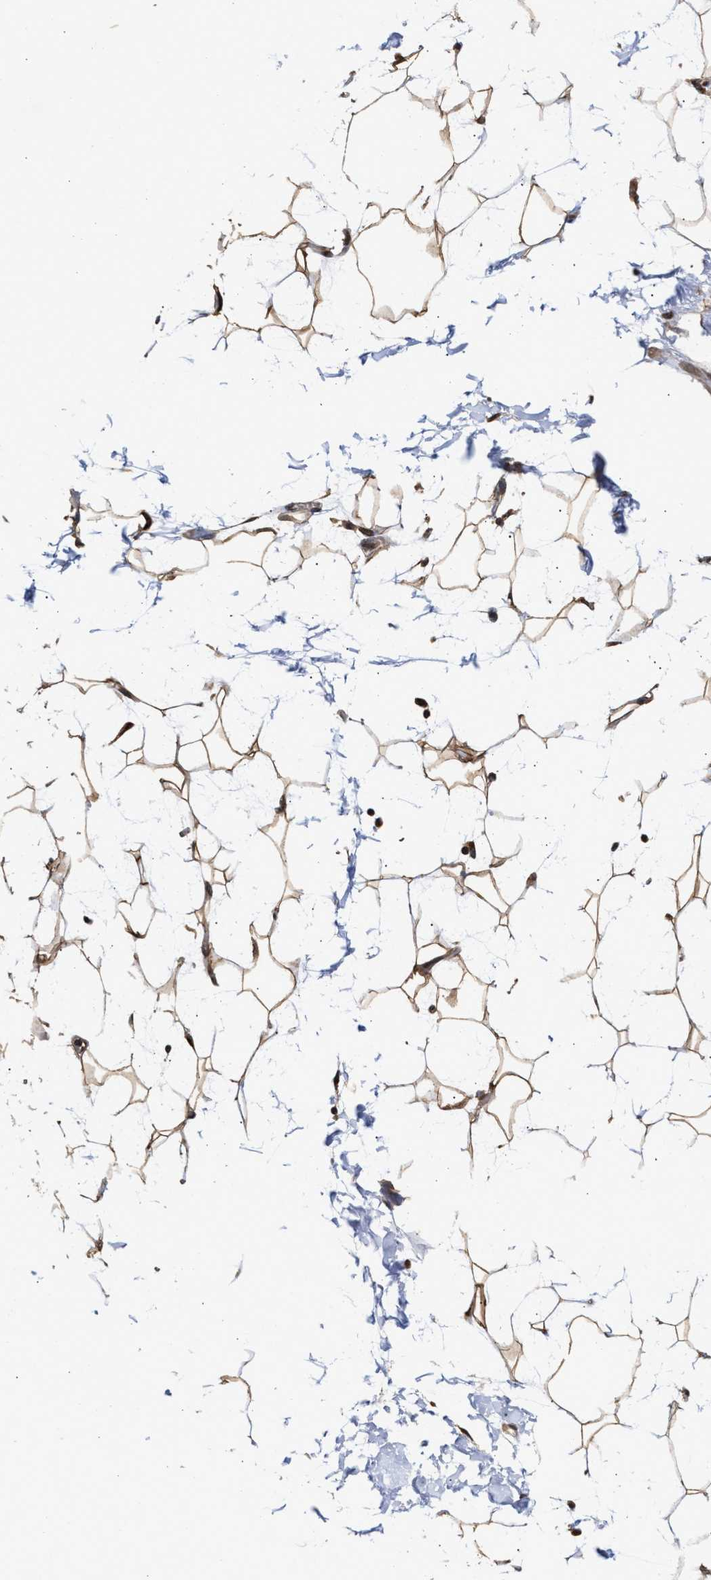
{"staining": {"intensity": "moderate", "quantity": ">75%", "location": "cytoplasmic/membranous"}, "tissue": "adipose tissue", "cell_type": "Adipocytes", "image_type": "normal", "snomed": [{"axis": "morphology", "description": "Normal tissue, NOS"}, {"axis": "topography", "description": "Soft tissue"}], "caption": "Immunohistochemistry (IHC) photomicrograph of unremarkable human adipose tissue stained for a protein (brown), which reveals medium levels of moderate cytoplasmic/membranous staining in about >75% of adipocytes.", "gene": "SAR1A", "patient": {"sex": "male", "age": 72}}